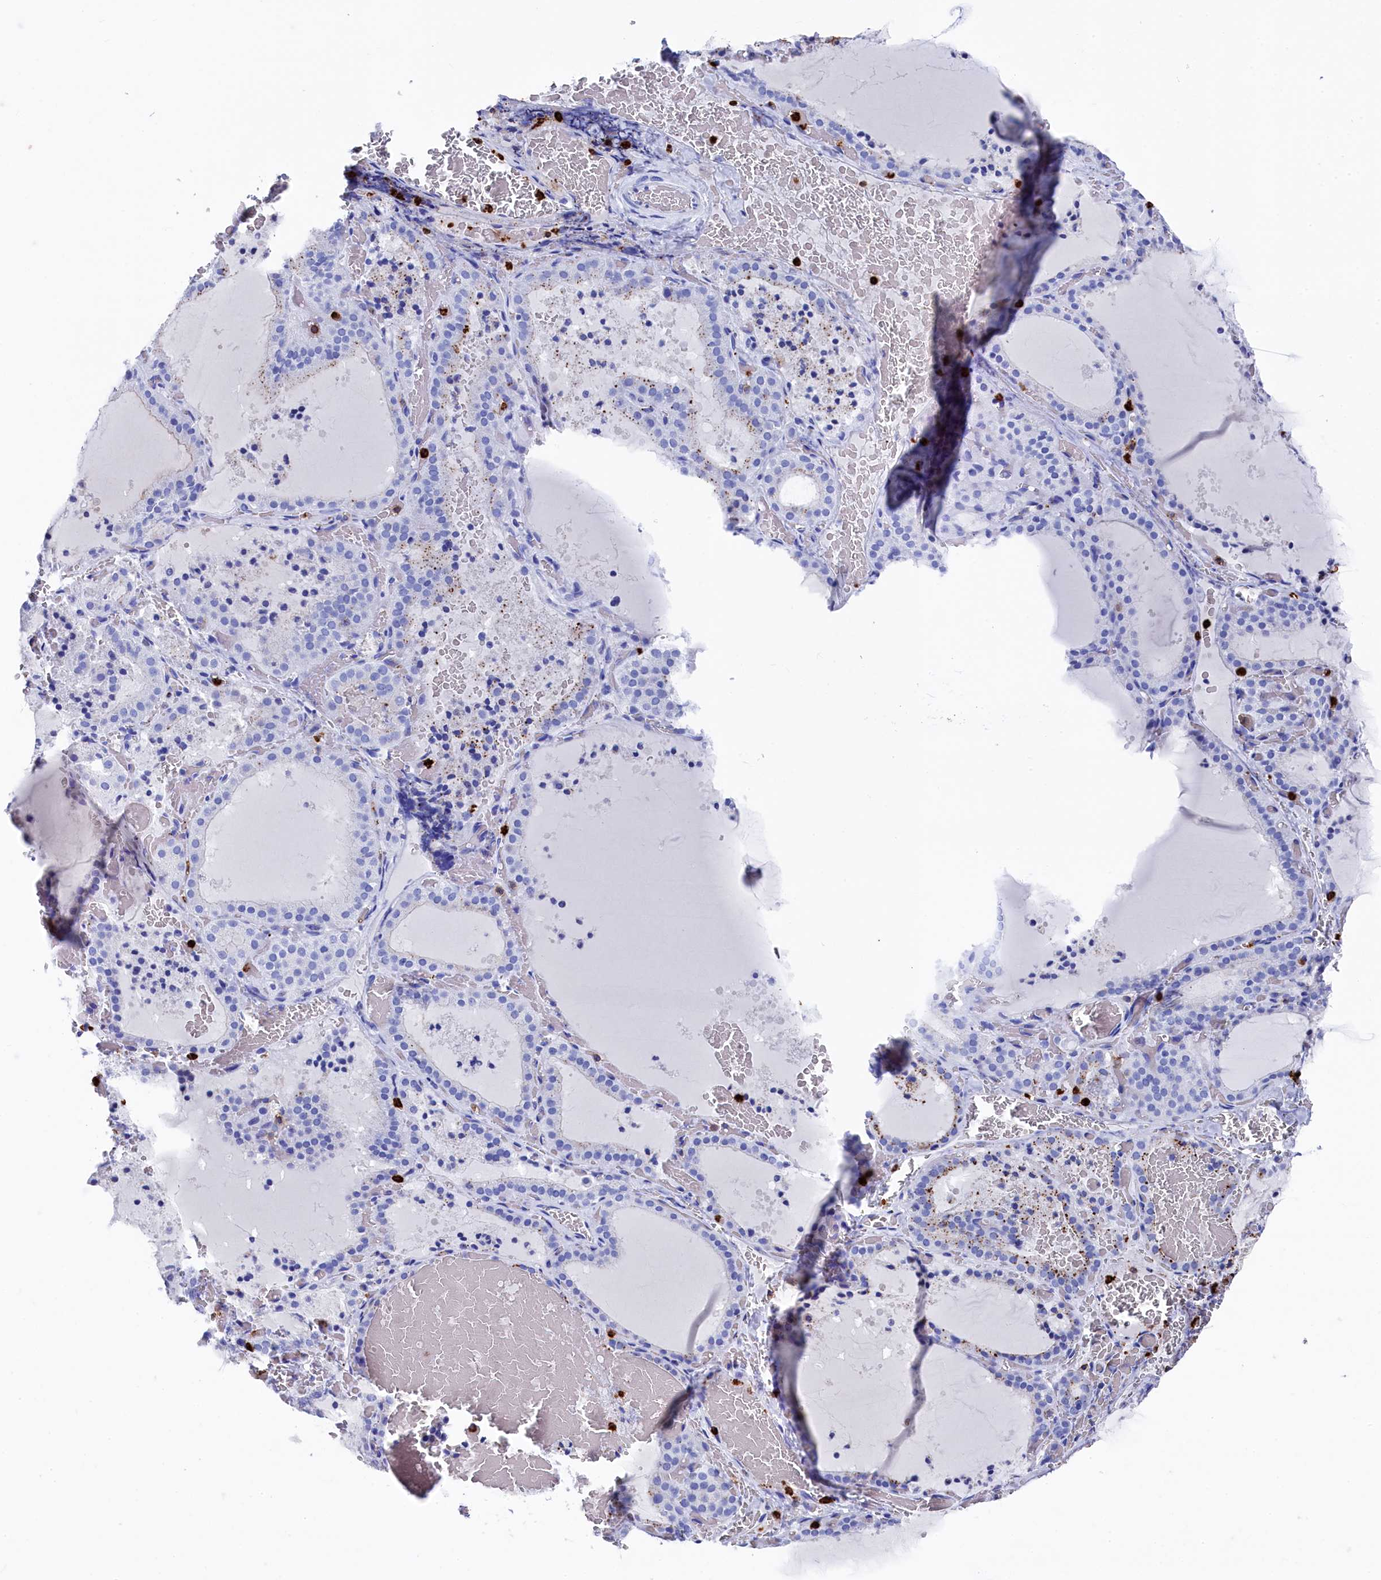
{"staining": {"intensity": "negative", "quantity": "none", "location": "none"}, "tissue": "thyroid gland", "cell_type": "Glandular cells", "image_type": "normal", "snomed": [{"axis": "morphology", "description": "Normal tissue, NOS"}, {"axis": "topography", "description": "Thyroid gland"}], "caption": "High power microscopy histopathology image of an immunohistochemistry (IHC) image of benign thyroid gland, revealing no significant expression in glandular cells.", "gene": "PLAC8", "patient": {"sex": "female", "age": 39}}